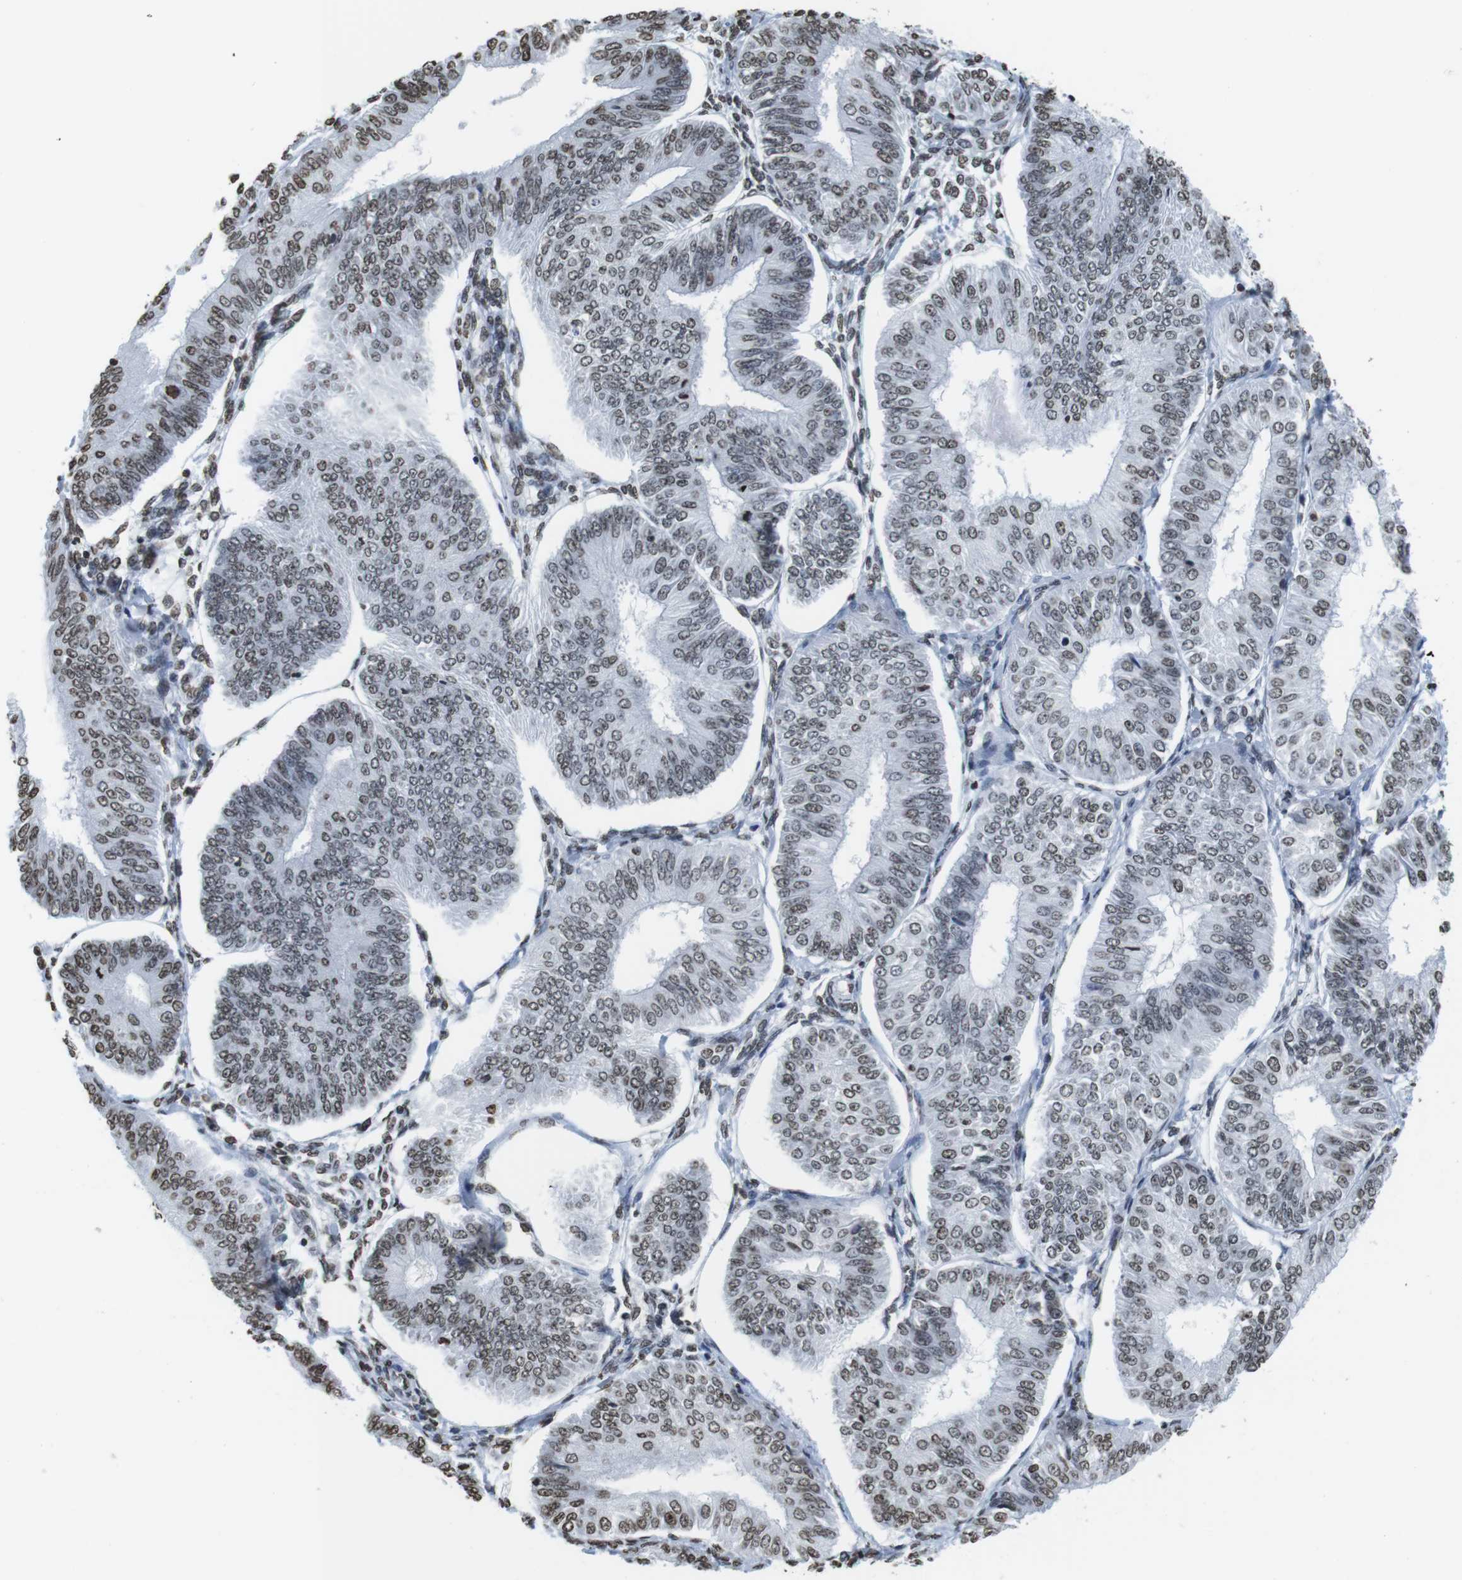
{"staining": {"intensity": "weak", "quantity": ">75%", "location": "nuclear"}, "tissue": "endometrial cancer", "cell_type": "Tumor cells", "image_type": "cancer", "snomed": [{"axis": "morphology", "description": "Adenocarcinoma, NOS"}, {"axis": "topography", "description": "Endometrium"}], "caption": "Protein expression by immunohistochemistry demonstrates weak nuclear expression in about >75% of tumor cells in endometrial cancer (adenocarcinoma). (DAB (3,3'-diaminobenzidine) = brown stain, brightfield microscopy at high magnification).", "gene": "BSX", "patient": {"sex": "female", "age": 58}}